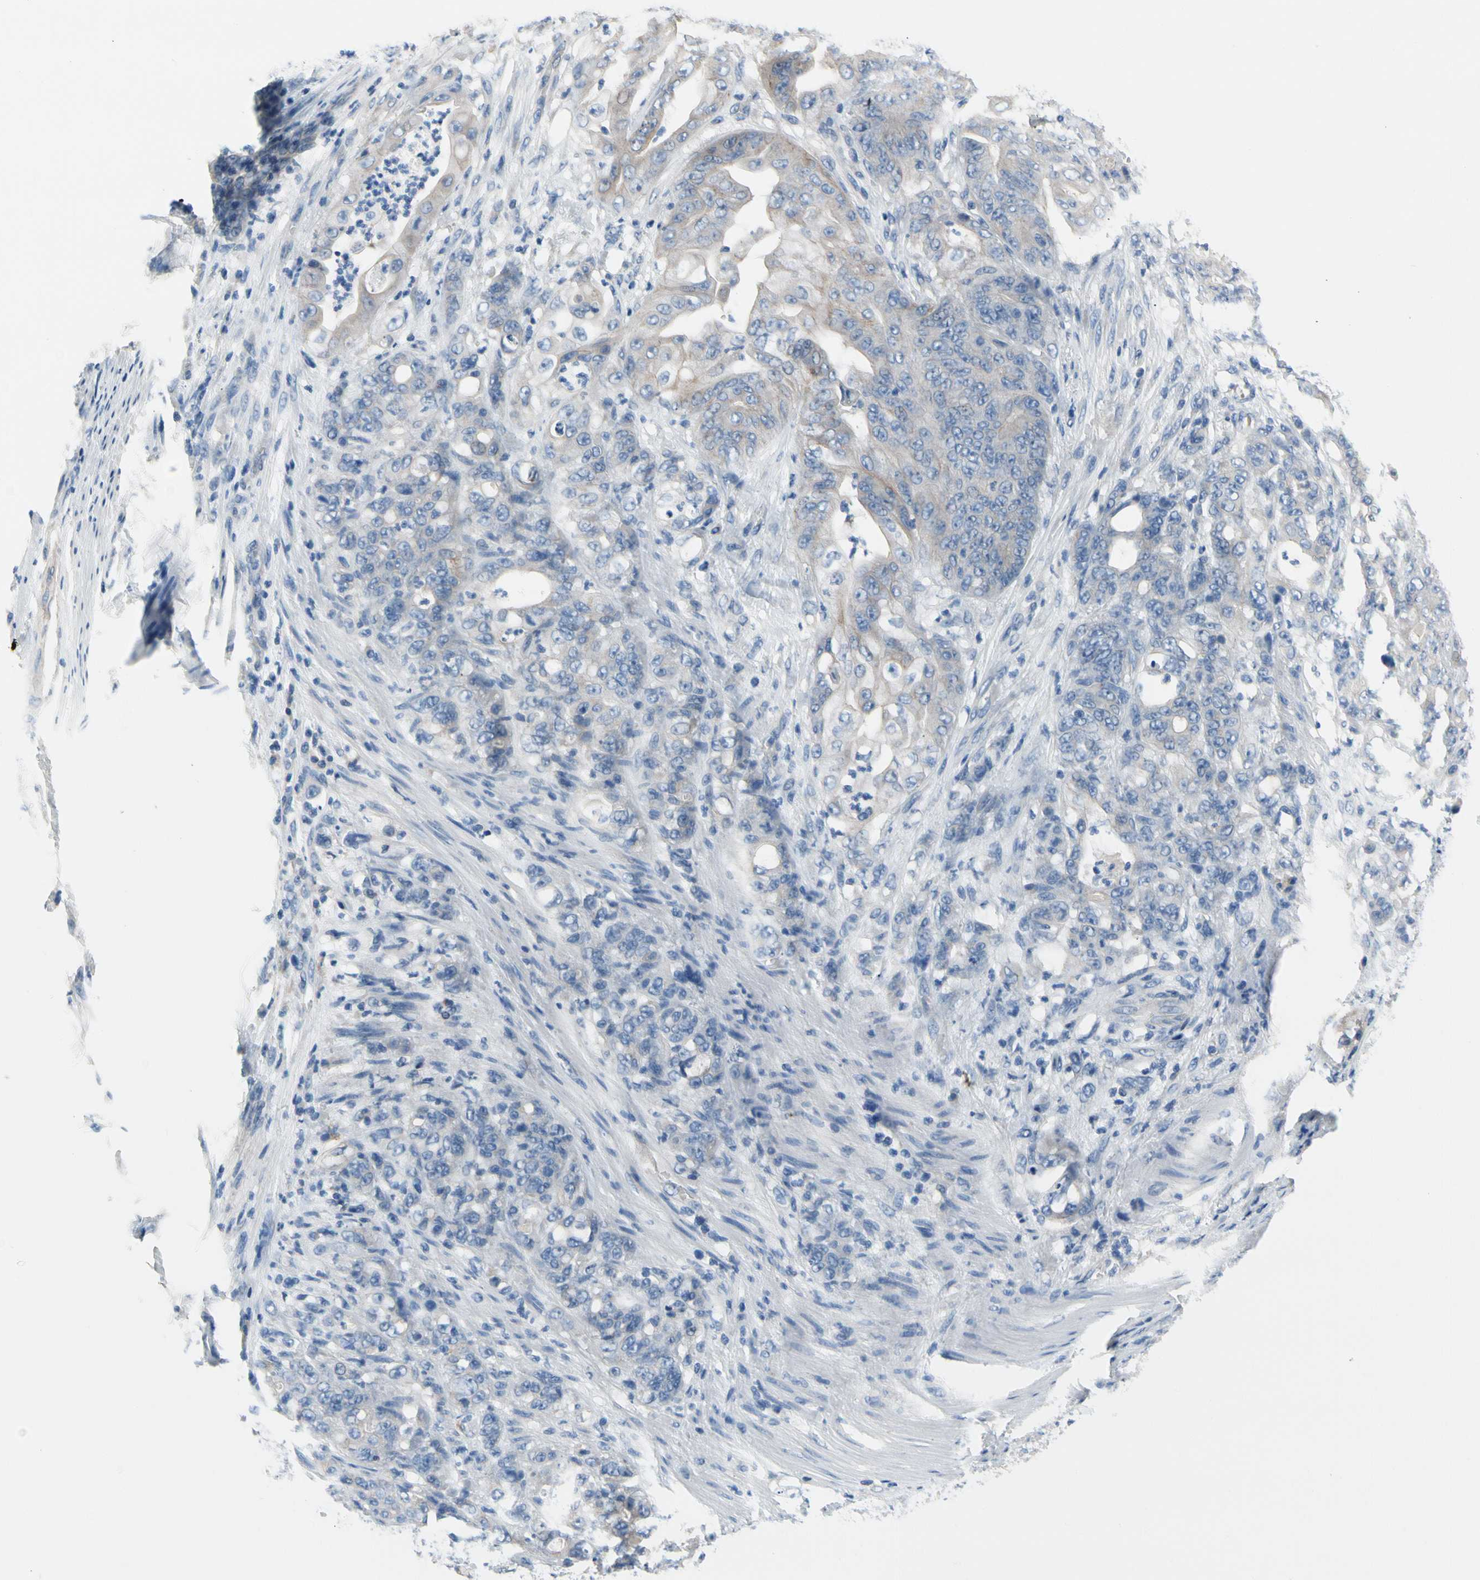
{"staining": {"intensity": "weak", "quantity": "<25%", "location": "cytoplasmic/membranous"}, "tissue": "stomach cancer", "cell_type": "Tumor cells", "image_type": "cancer", "snomed": [{"axis": "morphology", "description": "Adenocarcinoma, NOS"}, {"axis": "topography", "description": "Stomach"}], "caption": "This is a image of immunohistochemistry staining of stomach cancer (adenocarcinoma), which shows no staining in tumor cells.", "gene": "CA14", "patient": {"sex": "female", "age": 73}}